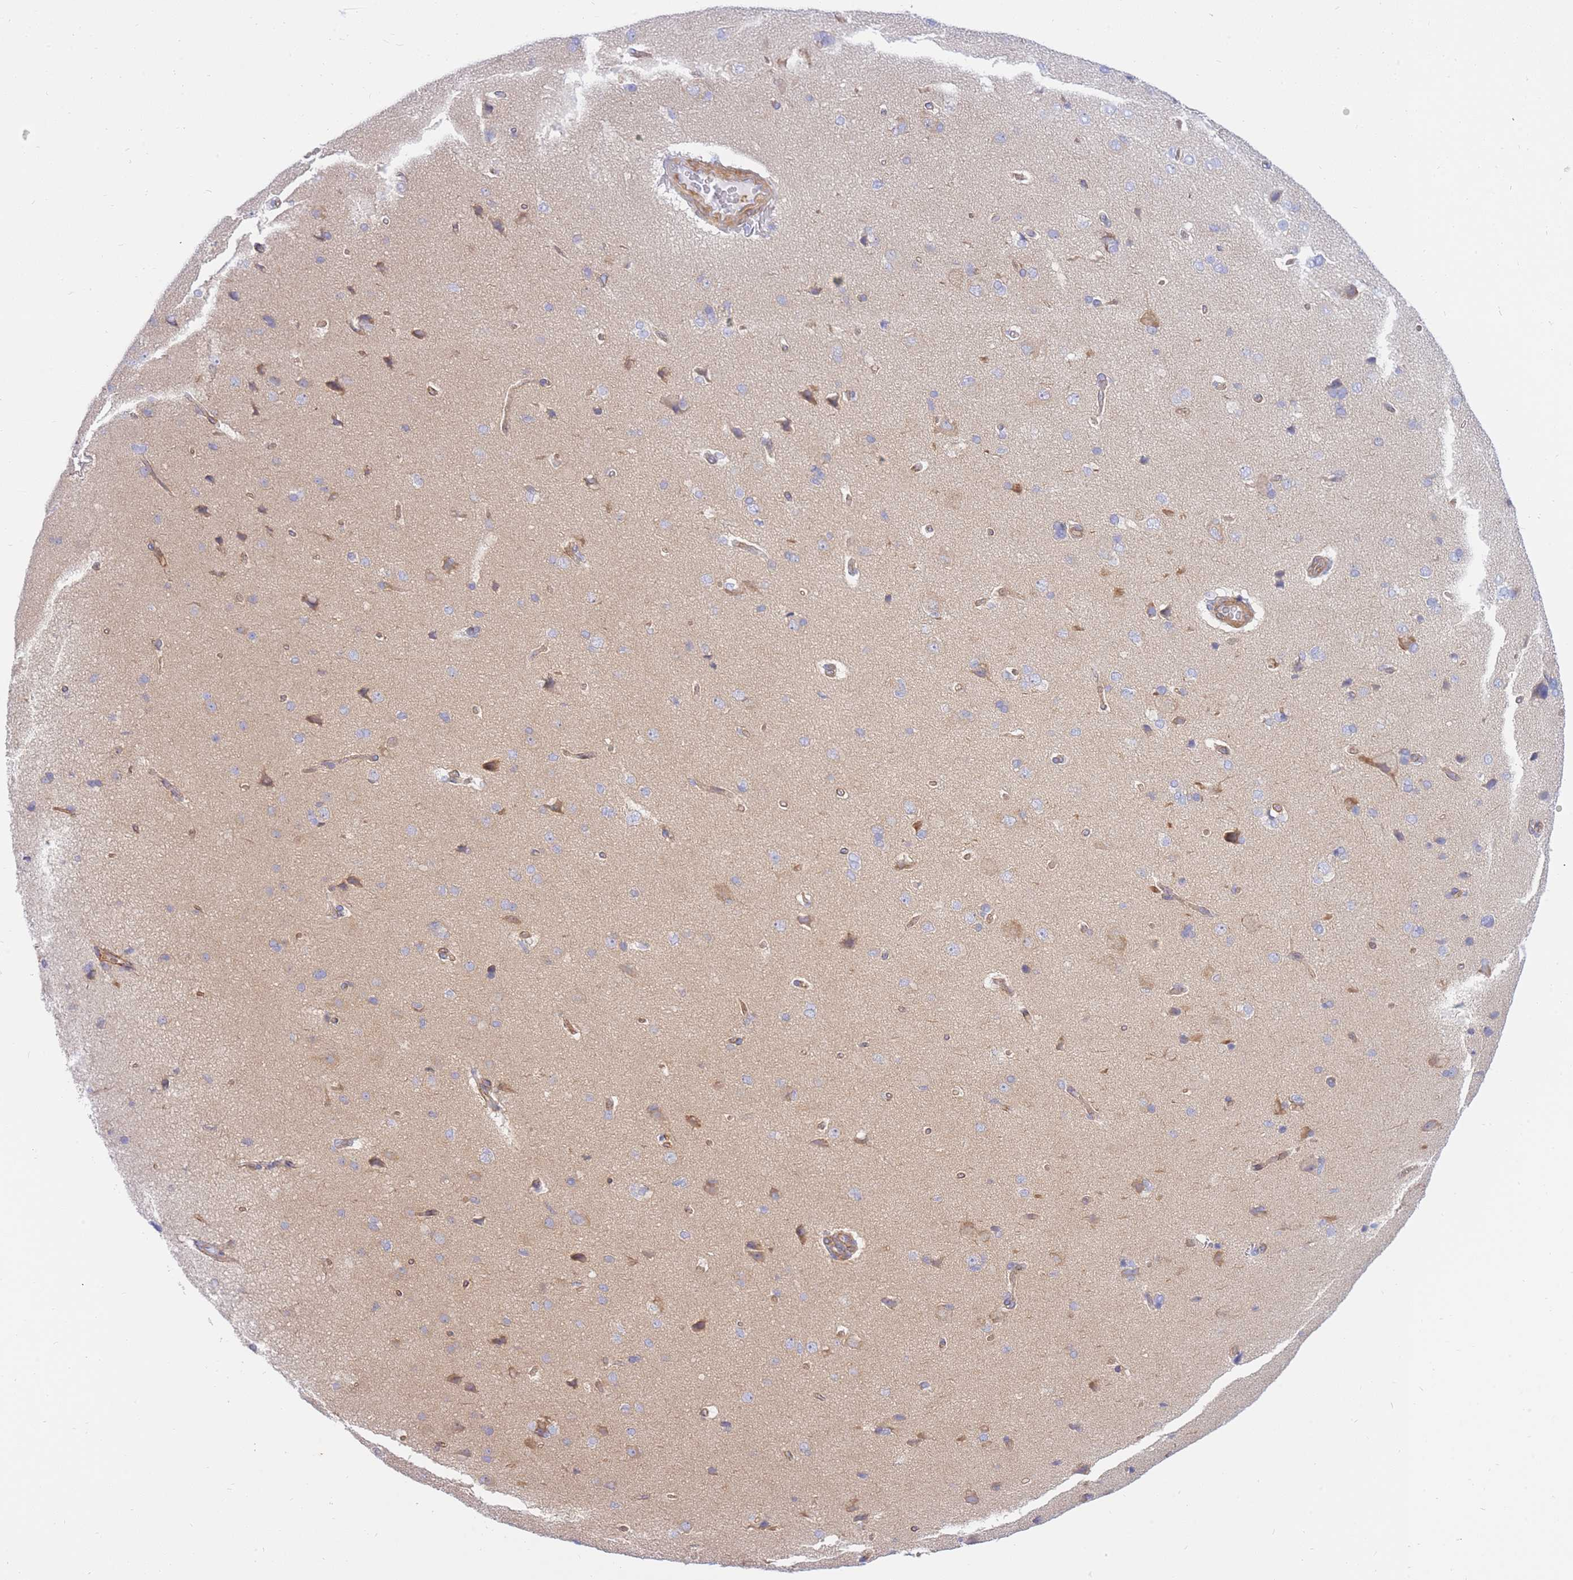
{"staining": {"intensity": "moderate", "quantity": ">75%", "location": "cytoplasmic/membranous"}, "tissue": "cerebral cortex", "cell_type": "Endothelial cells", "image_type": "normal", "snomed": [{"axis": "morphology", "description": "Normal tissue, NOS"}, {"axis": "topography", "description": "Cerebral cortex"}], "caption": "Cerebral cortex stained with a brown dye reveals moderate cytoplasmic/membranous positive staining in approximately >75% of endothelial cells.", "gene": "REM1", "patient": {"sex": "male", "age": 62}}